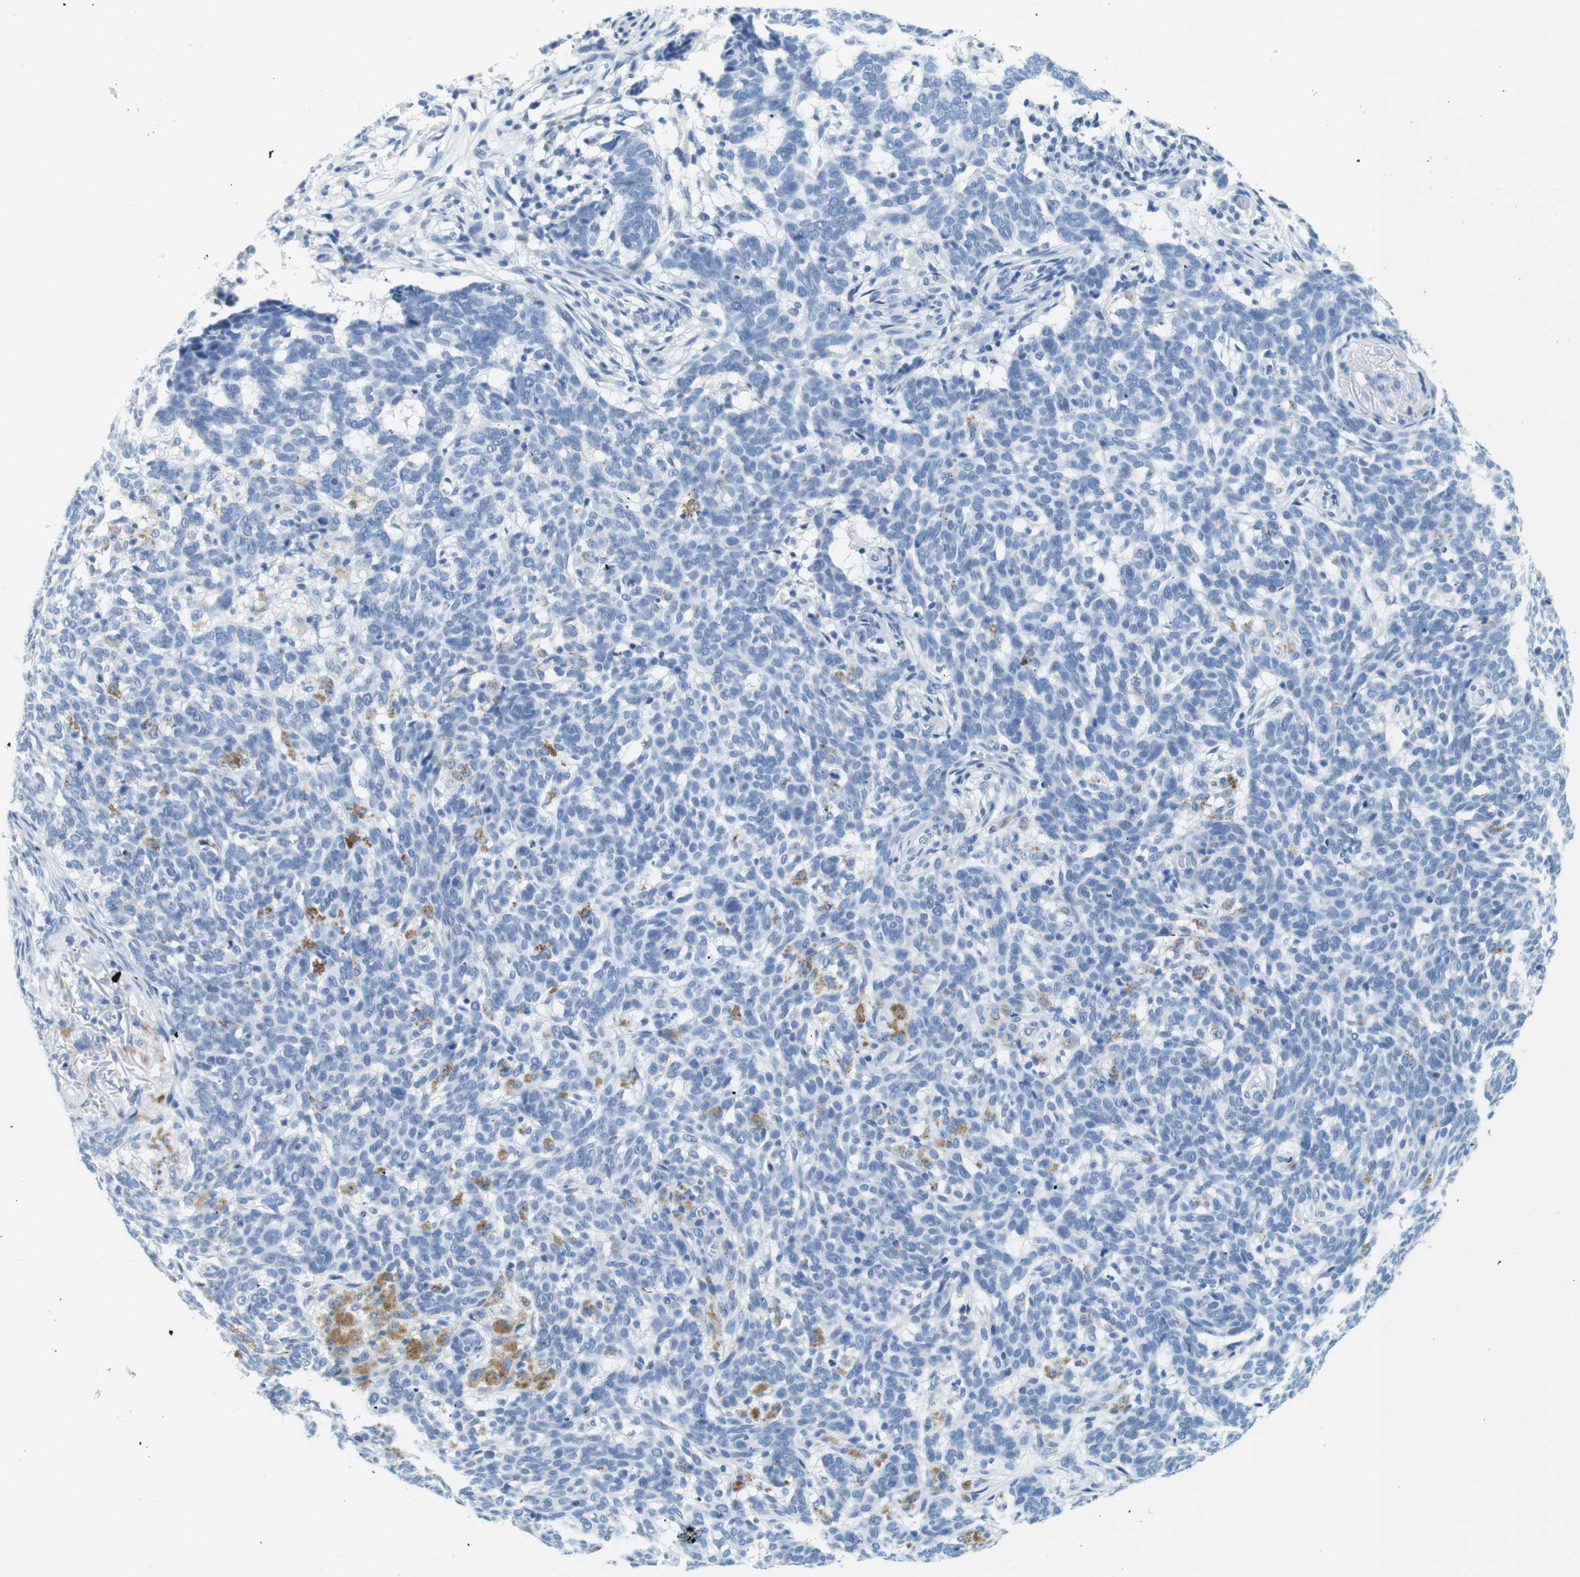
{"staining": {"intensity": "moderate", "quantity": "<25%", "location": "cytoplasmic/membranous"}, "tissue": "skin cancer", "cell_type": "Tumor cells", "image_type": "cancer", "snomed": [{"axis": "morphology", "description": "Basal cell carcinoma"}, {"axis": "topography", "description": "Skin"}], "caption": "DAB immunohistochemical staining of skin cancer reveals moderate cytoplasmic/membranous protein staining in about <25% of tumor cells.", "gene": "CYP2C9", "patient": {"sex": "male", "age": 85}}